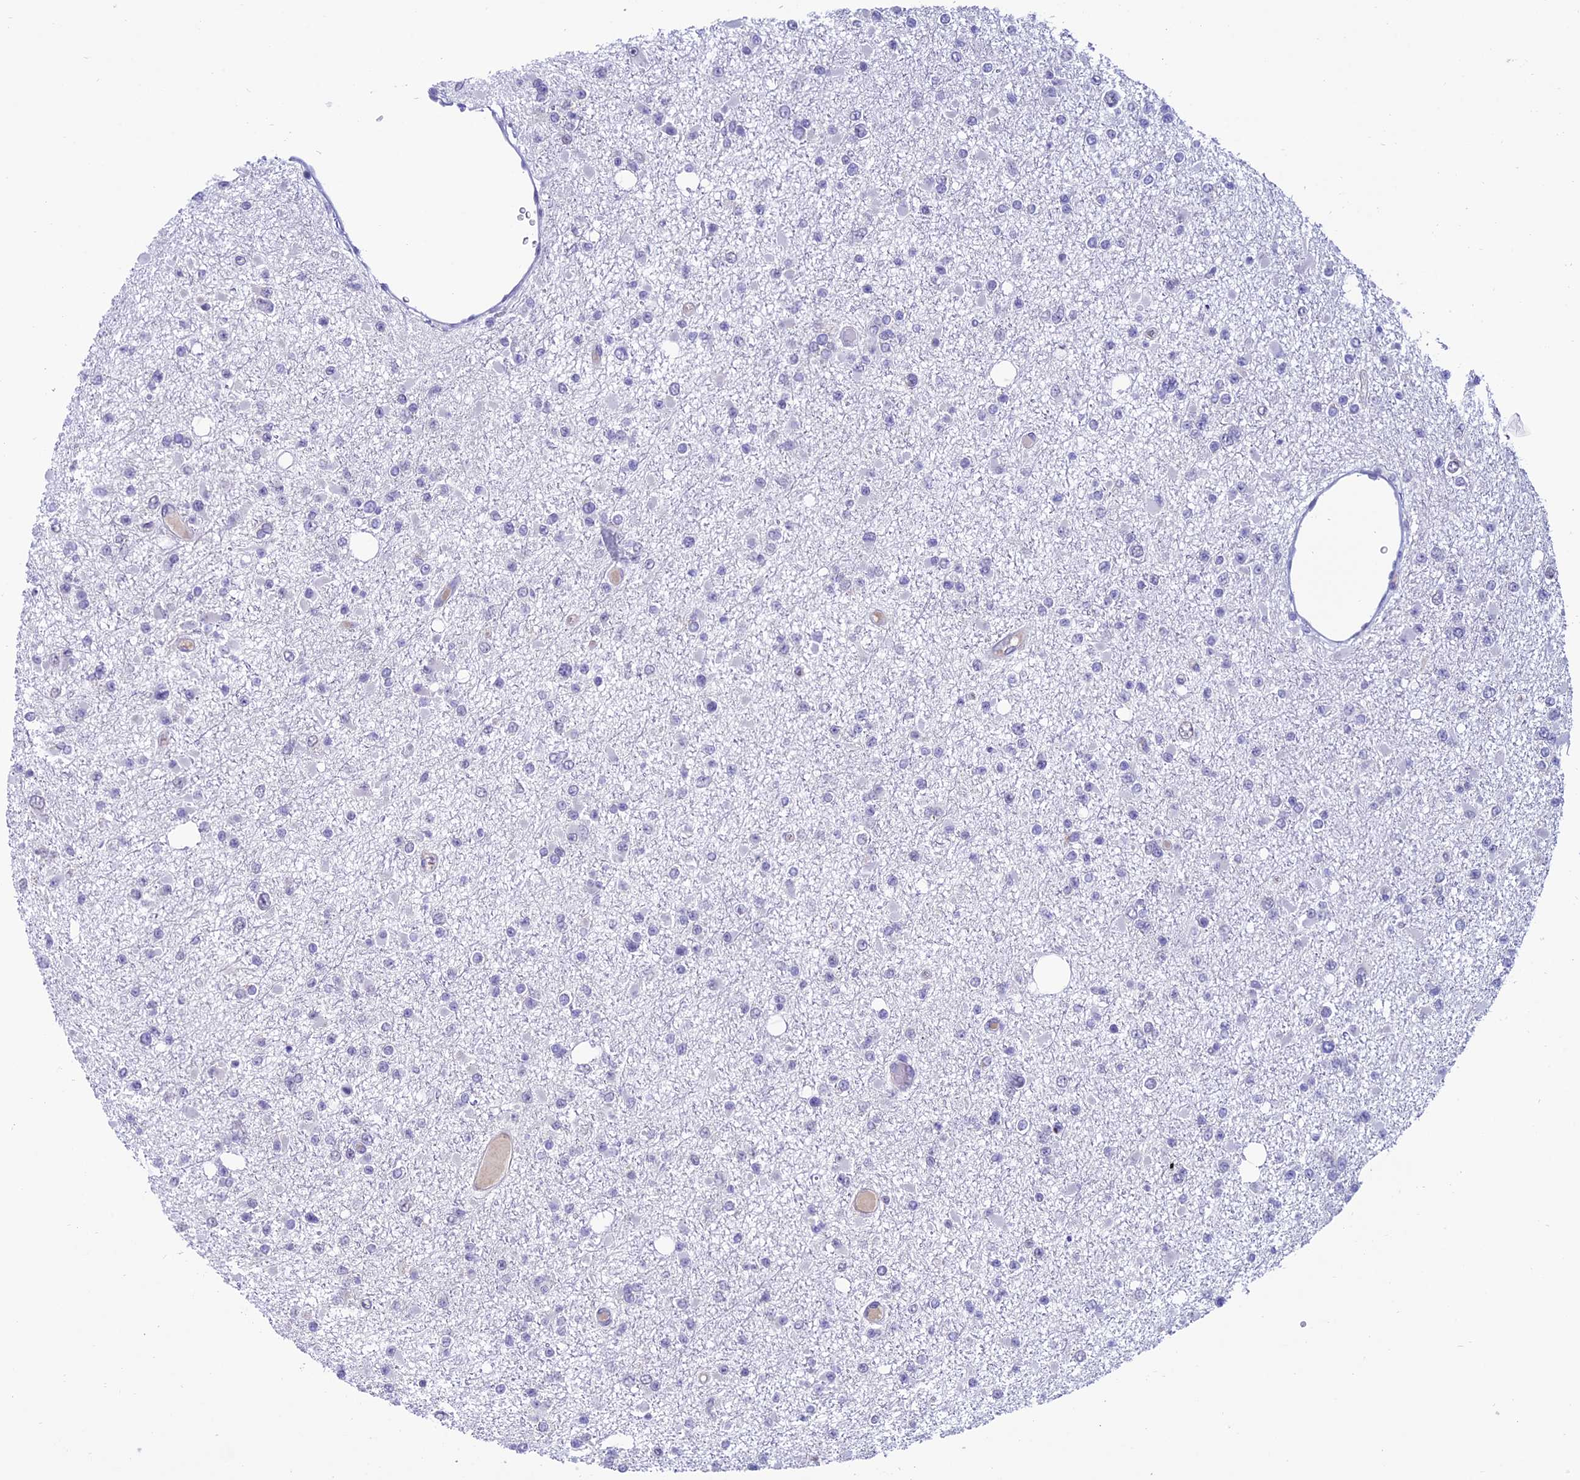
{"staining": {"intensity": "negative", "quantity": "none", "location": "none"}, "tissue": "glioma", "cell_type": "Tumor cells", "image_type": "cancer", "snomed": [{"axis": "morphology", "description": "Glioma, malignant, Low grade"}, {"axis": "topography", "description": "Brain"}], "caption": "A high-resolution micrograph shows immunohistochemistry (IHC) staining of glioma, which shows no significant expression in tumor cells.", "gene": "SLC10A1", "patient": {"sex": "female", "age": 22}}